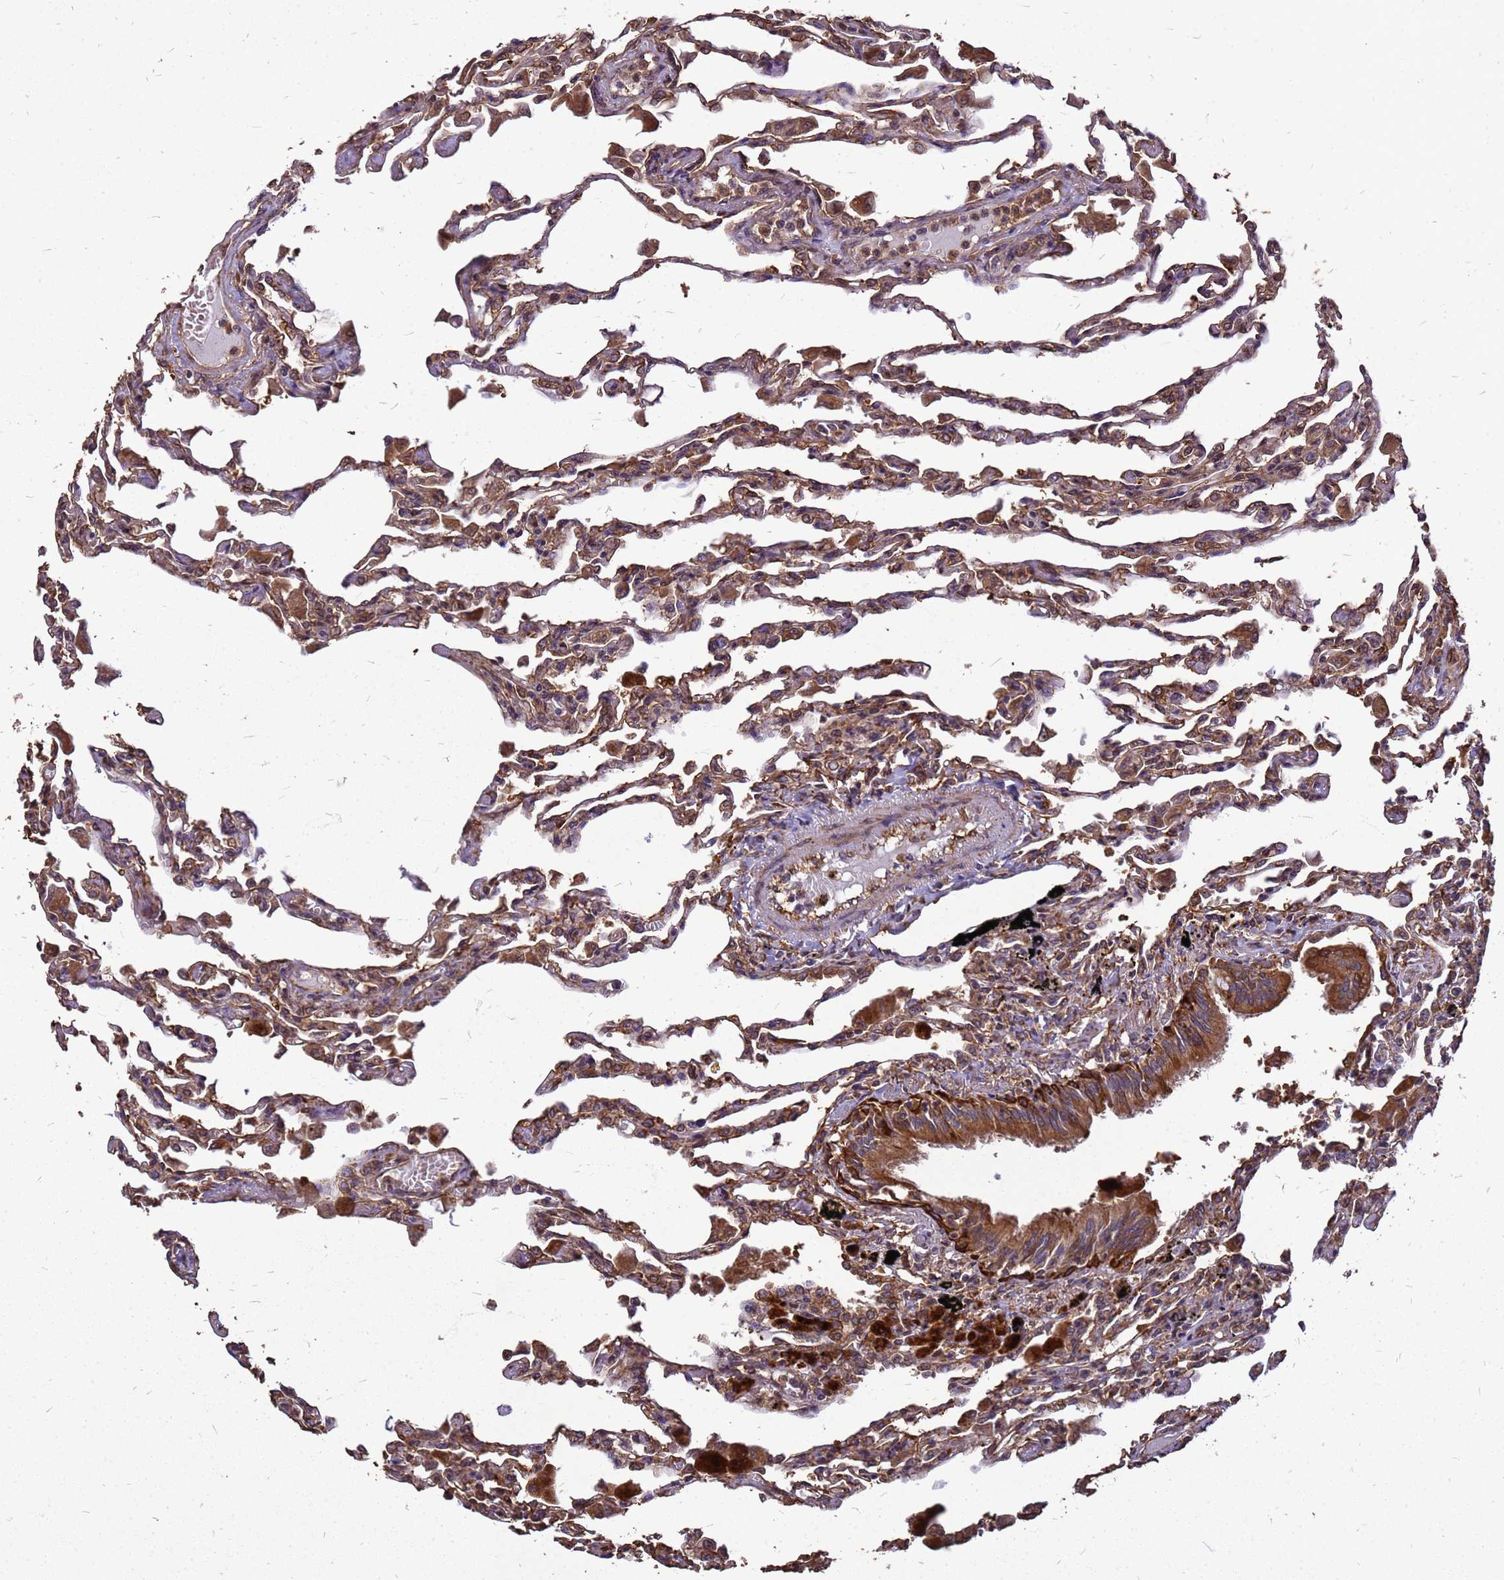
{"staining": {"intensity": "moderate", "quantity": ">75%", "location": "cytoplasmic/membranous"}, "tissue": "lung", "cell_type": "Alveolar cells", "image_type": "normal", "snomed": [{"axis": "morphology", "description": "Normal tissue, NOS"}, {"axis": "topography", "description": "Bronchus"}, {"axis": "topography", "description": "Lung"}], "caption": "Moderate cytoplasmic/membranous protein expression is identified in approximately >75% of alveolar cells in lung.", "gene": "ZNF618", "patient": {"sex": "female", "age": 49}}